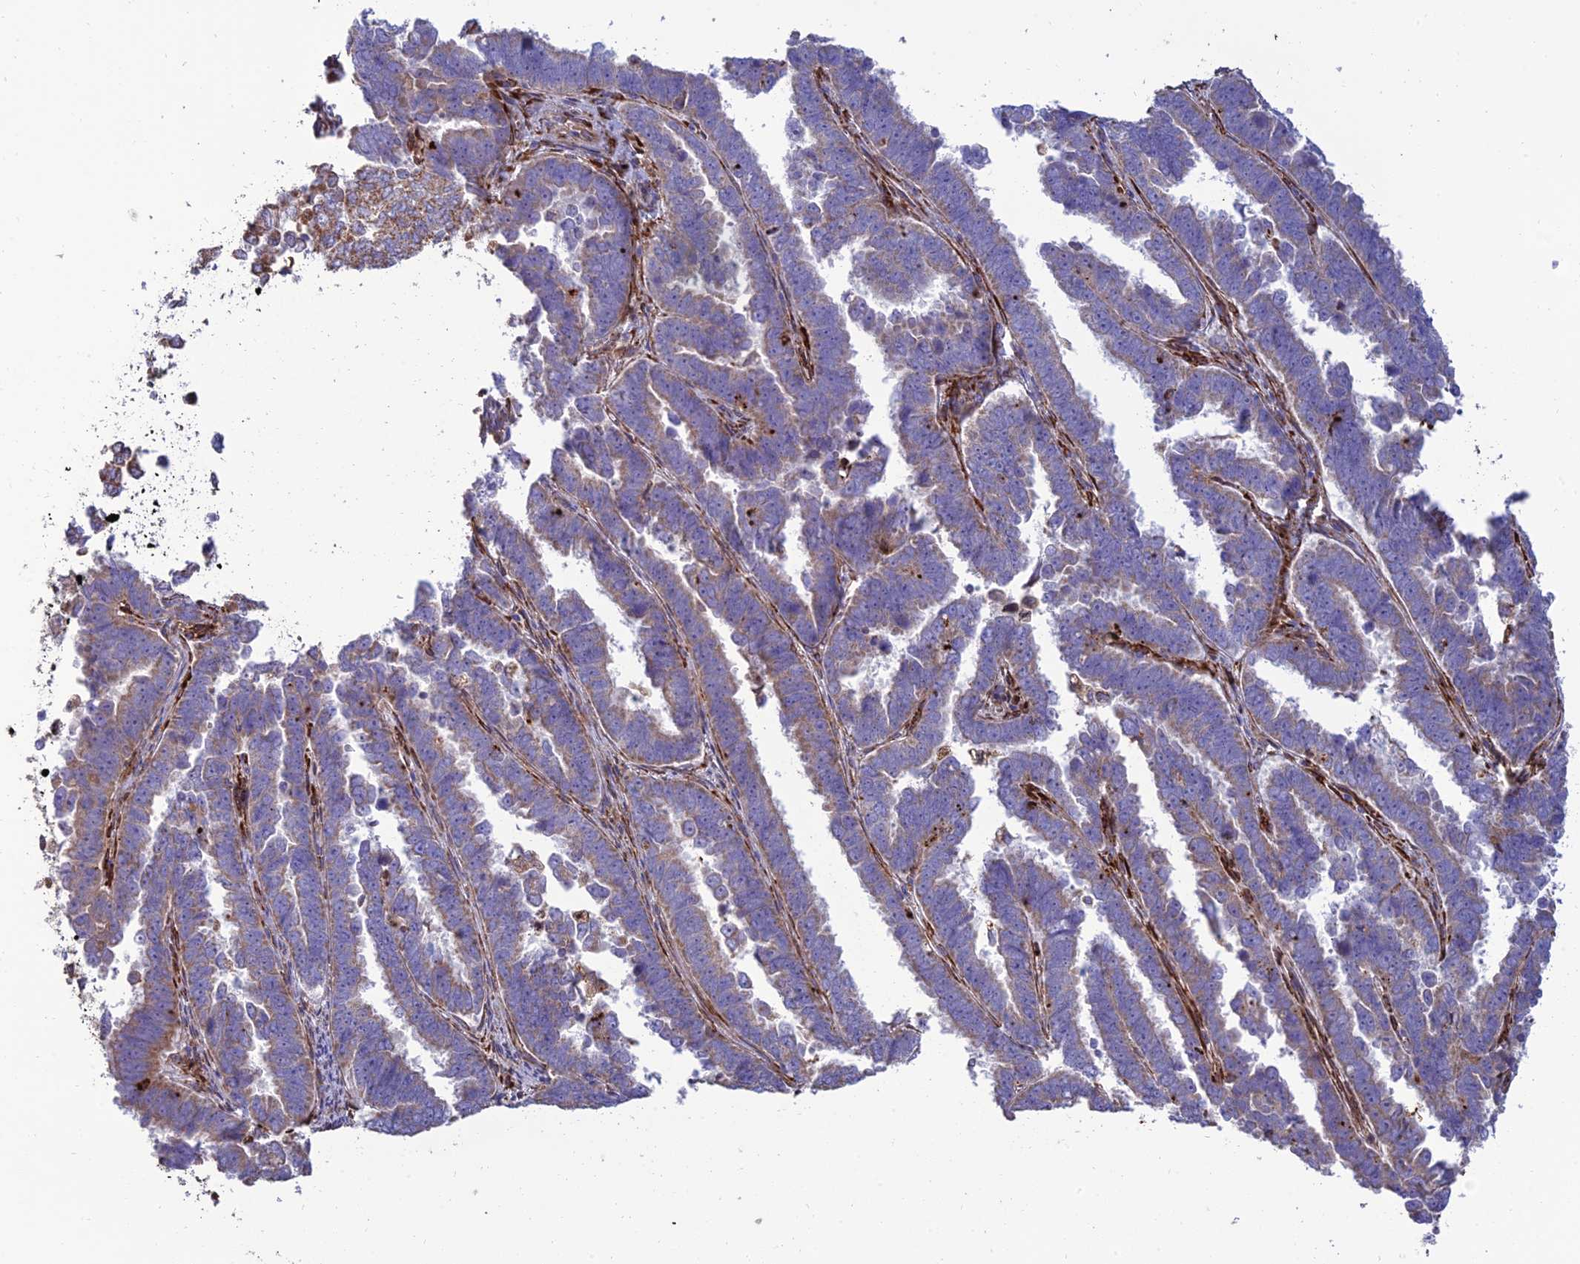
{"staining": {"intensity": "weak", "quantity": "<25%", "location": "cytoplasmic/membranous"}, "tissue": "endometrial cancer", "cell_type": "Tumor cells", "image_type": "cancer", "snomed": [{"axis": "morphology", "description": "Adenocarcinoma, NOS"}, {"axis": "topography", "description": "Endometrium"}], "caption": "A photomicrograph of human endometrial cancer (adenocarcinoma) is negative for staining in tumor cells. (DAB (3,3'-diaminobenzidine) IHC with hematoxylin counter stain).", "gene": "RCN3", "patient": {"sex": "female", "age": 75}}